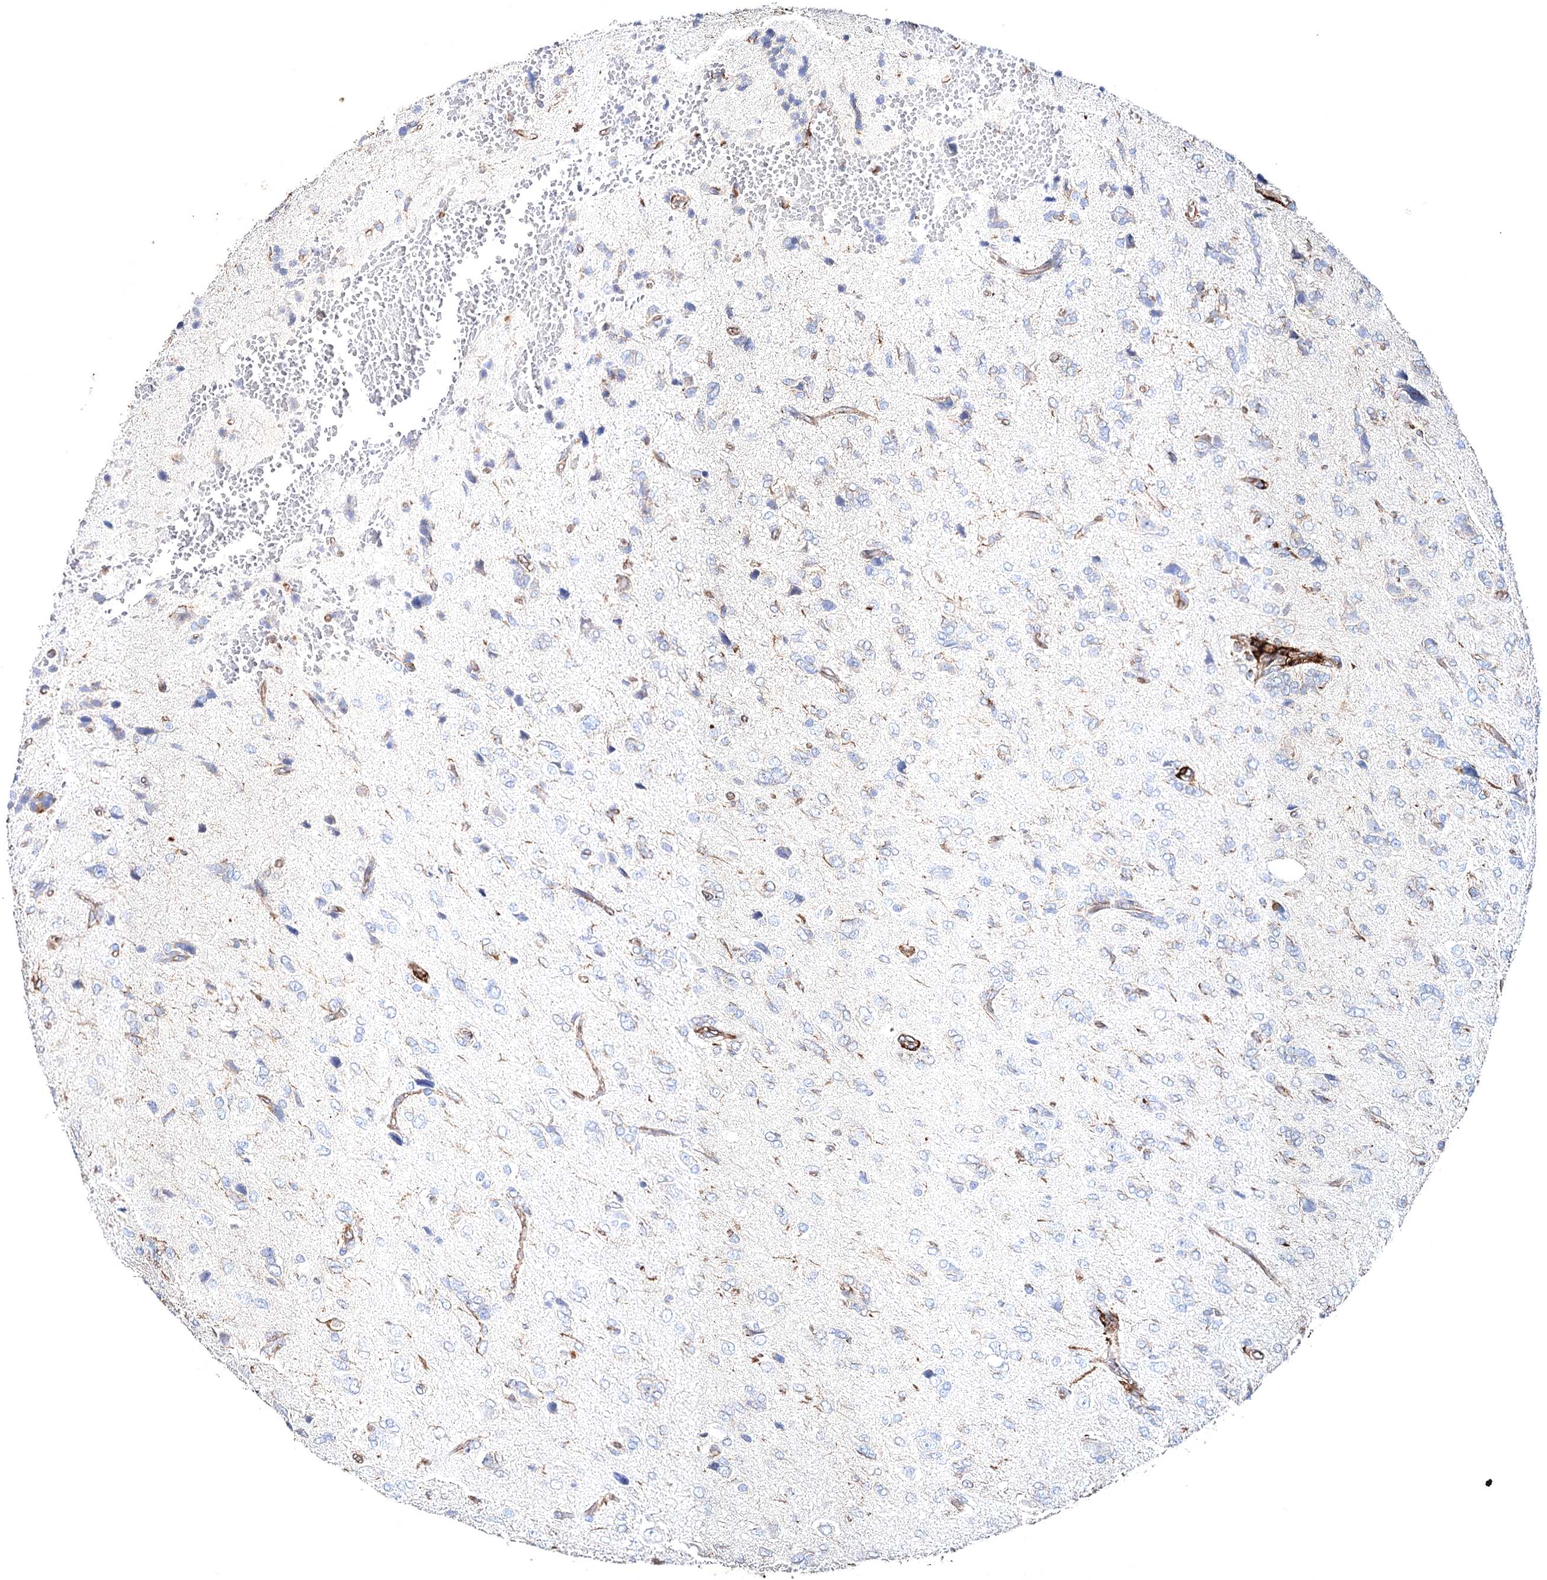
{"staining": {"intensity": "negative", "quantity": "none", "location": "none"}, "tissue": "glioma", "cell_type": "Tumor cells", "image_type": "cancer", "snomed": [{"axis": "morphology", "description": "Glioma, malignant, High grade"}, {"axis": "topography", "description": "Brain"}], "caption": "Immunohistochemistry image of human glioma stained for a protein (brown), which reveals no expression in tumor cells.", "gene": "CLEC4M", "patient": {"sex": "female", "age": 59}}